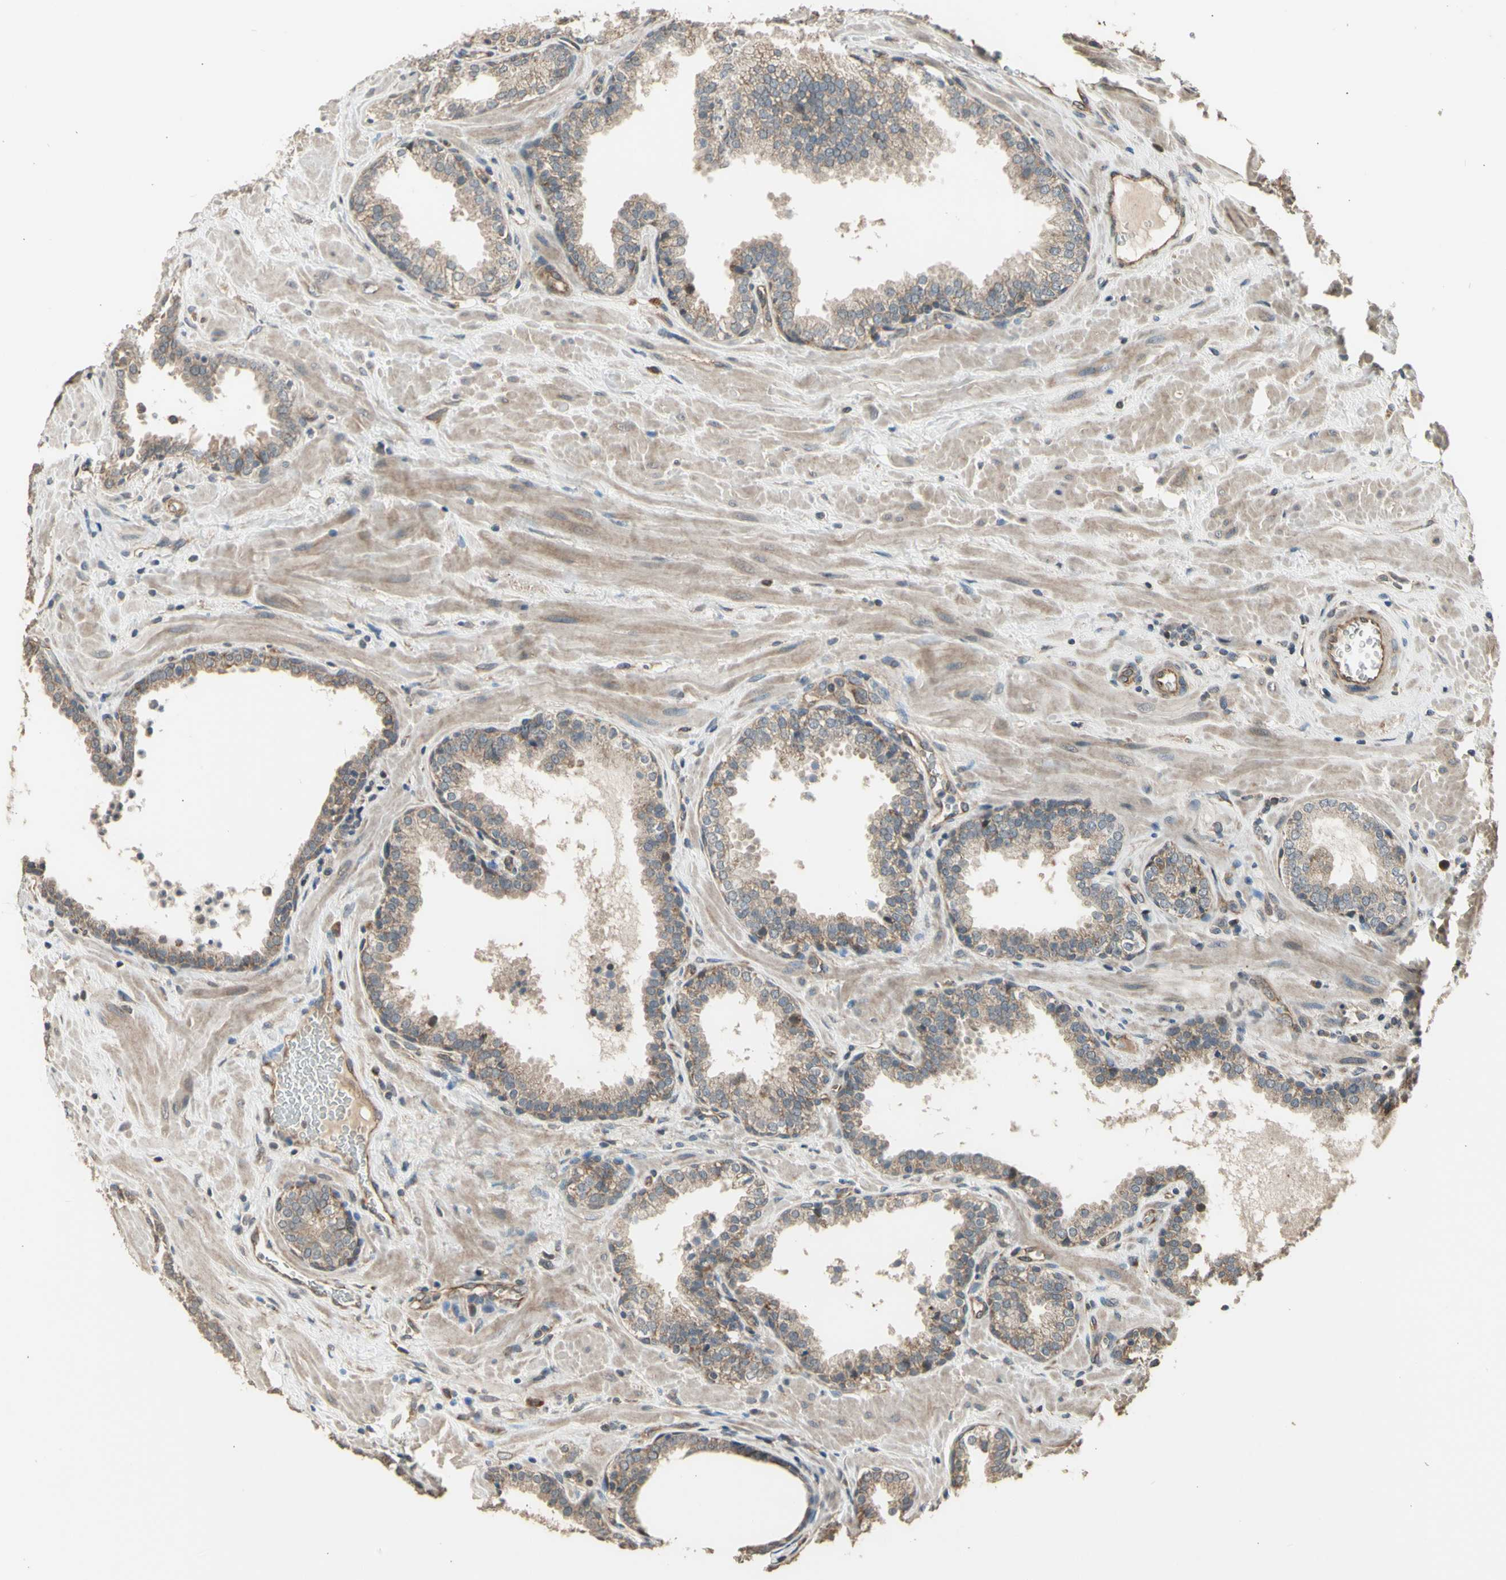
{"staining": {"intensity": "moderate", "quantity": ">75%", "location": "cytoplasmic/membranous"}, "tissue": "prostate", "cell_type": "Glandular cells", "image_type": "normal", "snomed": [{"axis": "morphology", "description": "Normal tissue, NOS"}, {"axis": "topography", "description": "Prostate"}], "caption": "An image of human prostate stained for a protein reveals moderate cytoplasmic/membranous brown staining in glandular cells. The staining was performed using DAB to visualize the protein expression in brown, while the nuclei were stained in blue with hematoxylin (Magnification: 20x).", "gene": "EFNB2", "patient": {"sex": "male", "age": 51}}